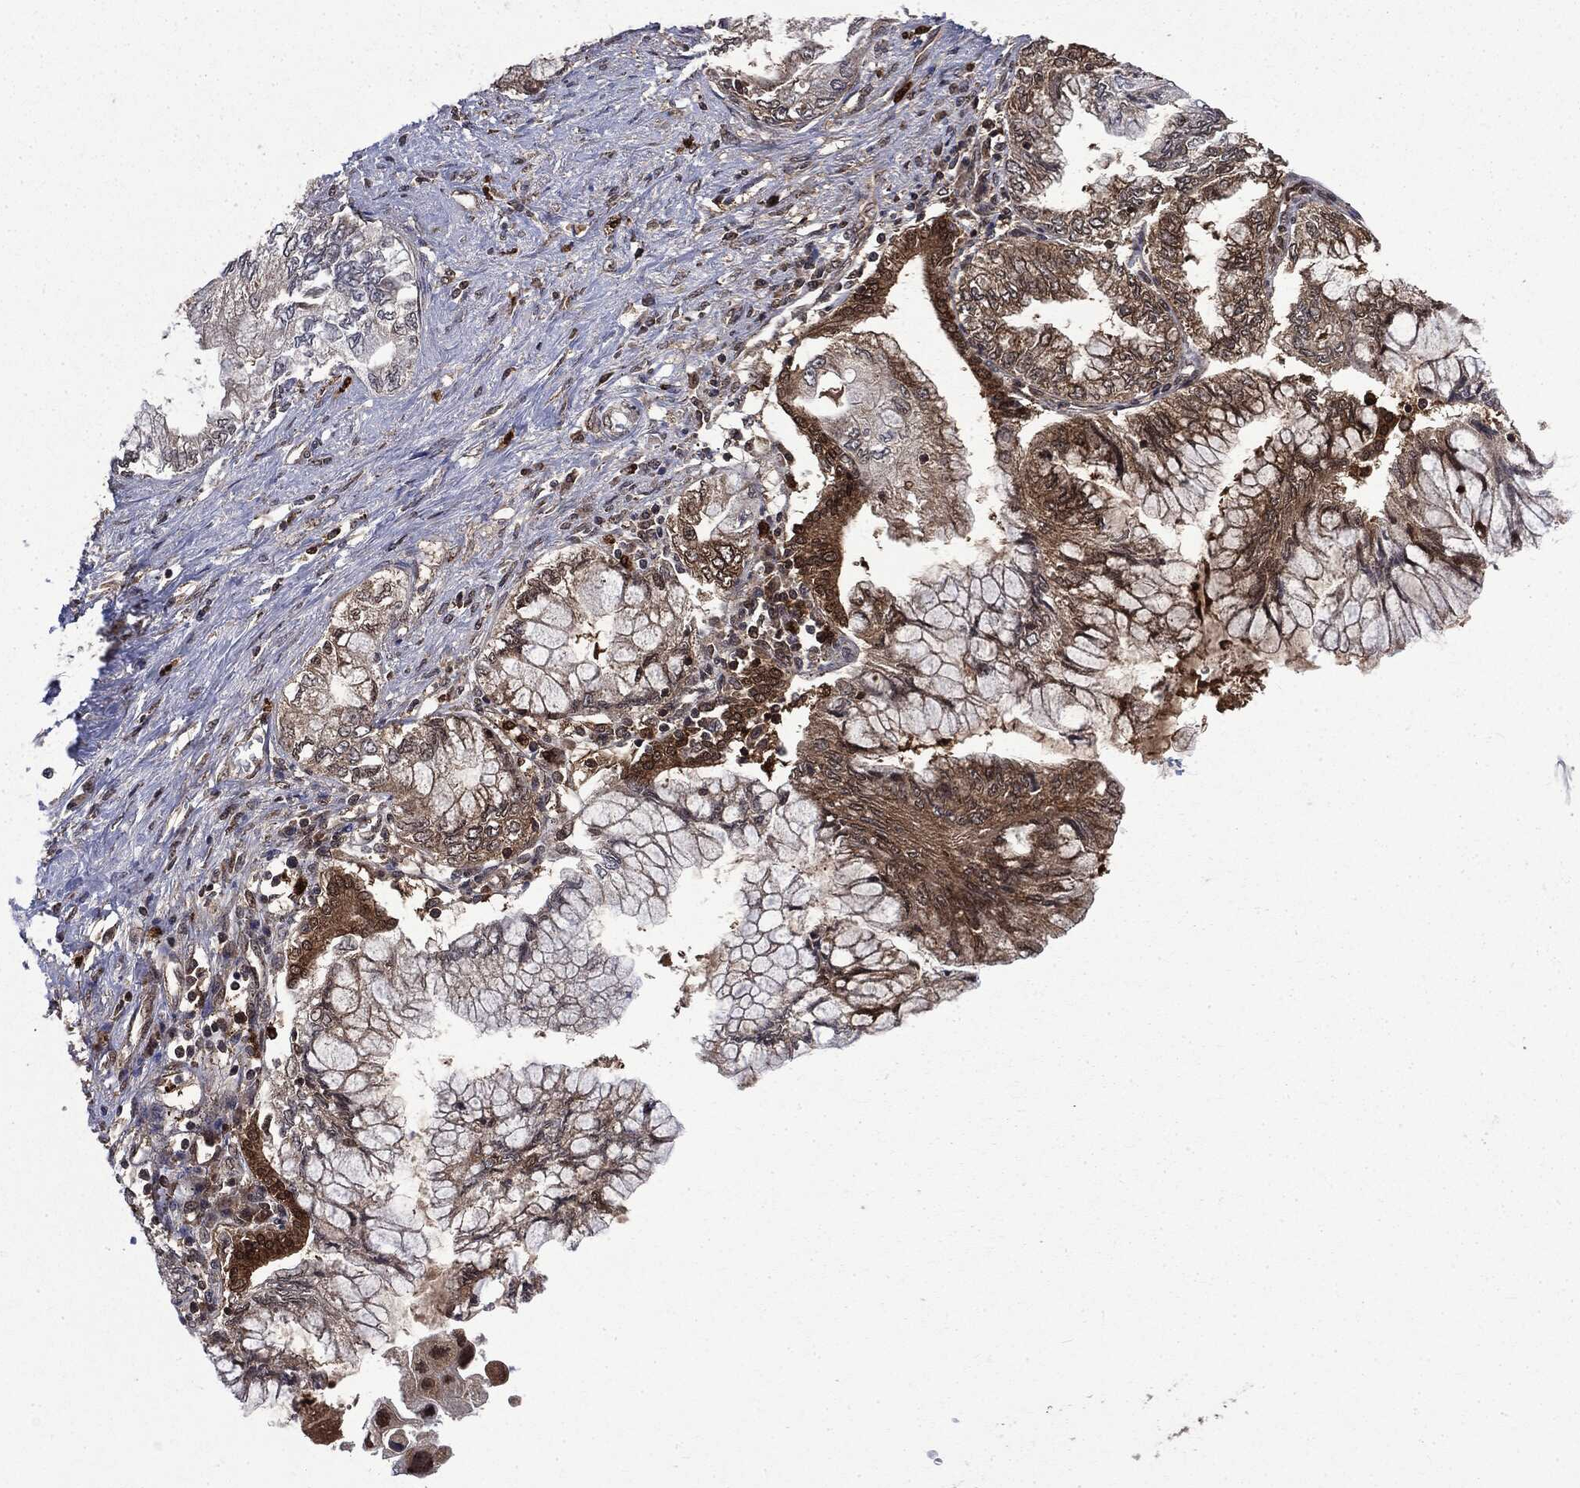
{"staining": {"intensity": "moderate", "quantity": ">75%", "location": "cytoplasmic/membranous"}, "tissue": "pancreatic cancer", "cell_type": "Tumor cells", "image_type": "cancer", "snomed": [{"axis": "morphology", "description": "Adenocarcinoma, NOS"}, {"axis": "topography", "description": "Pancreas"}], "caption": "IHC (DAB) staining of pancreatic adenocarcinoma reveals moderate cytoplasmic/membranous protein positivity in about >75% of tumor cells.", "gene": "GPI", "patient": {"sex": "female", "age": 73}}